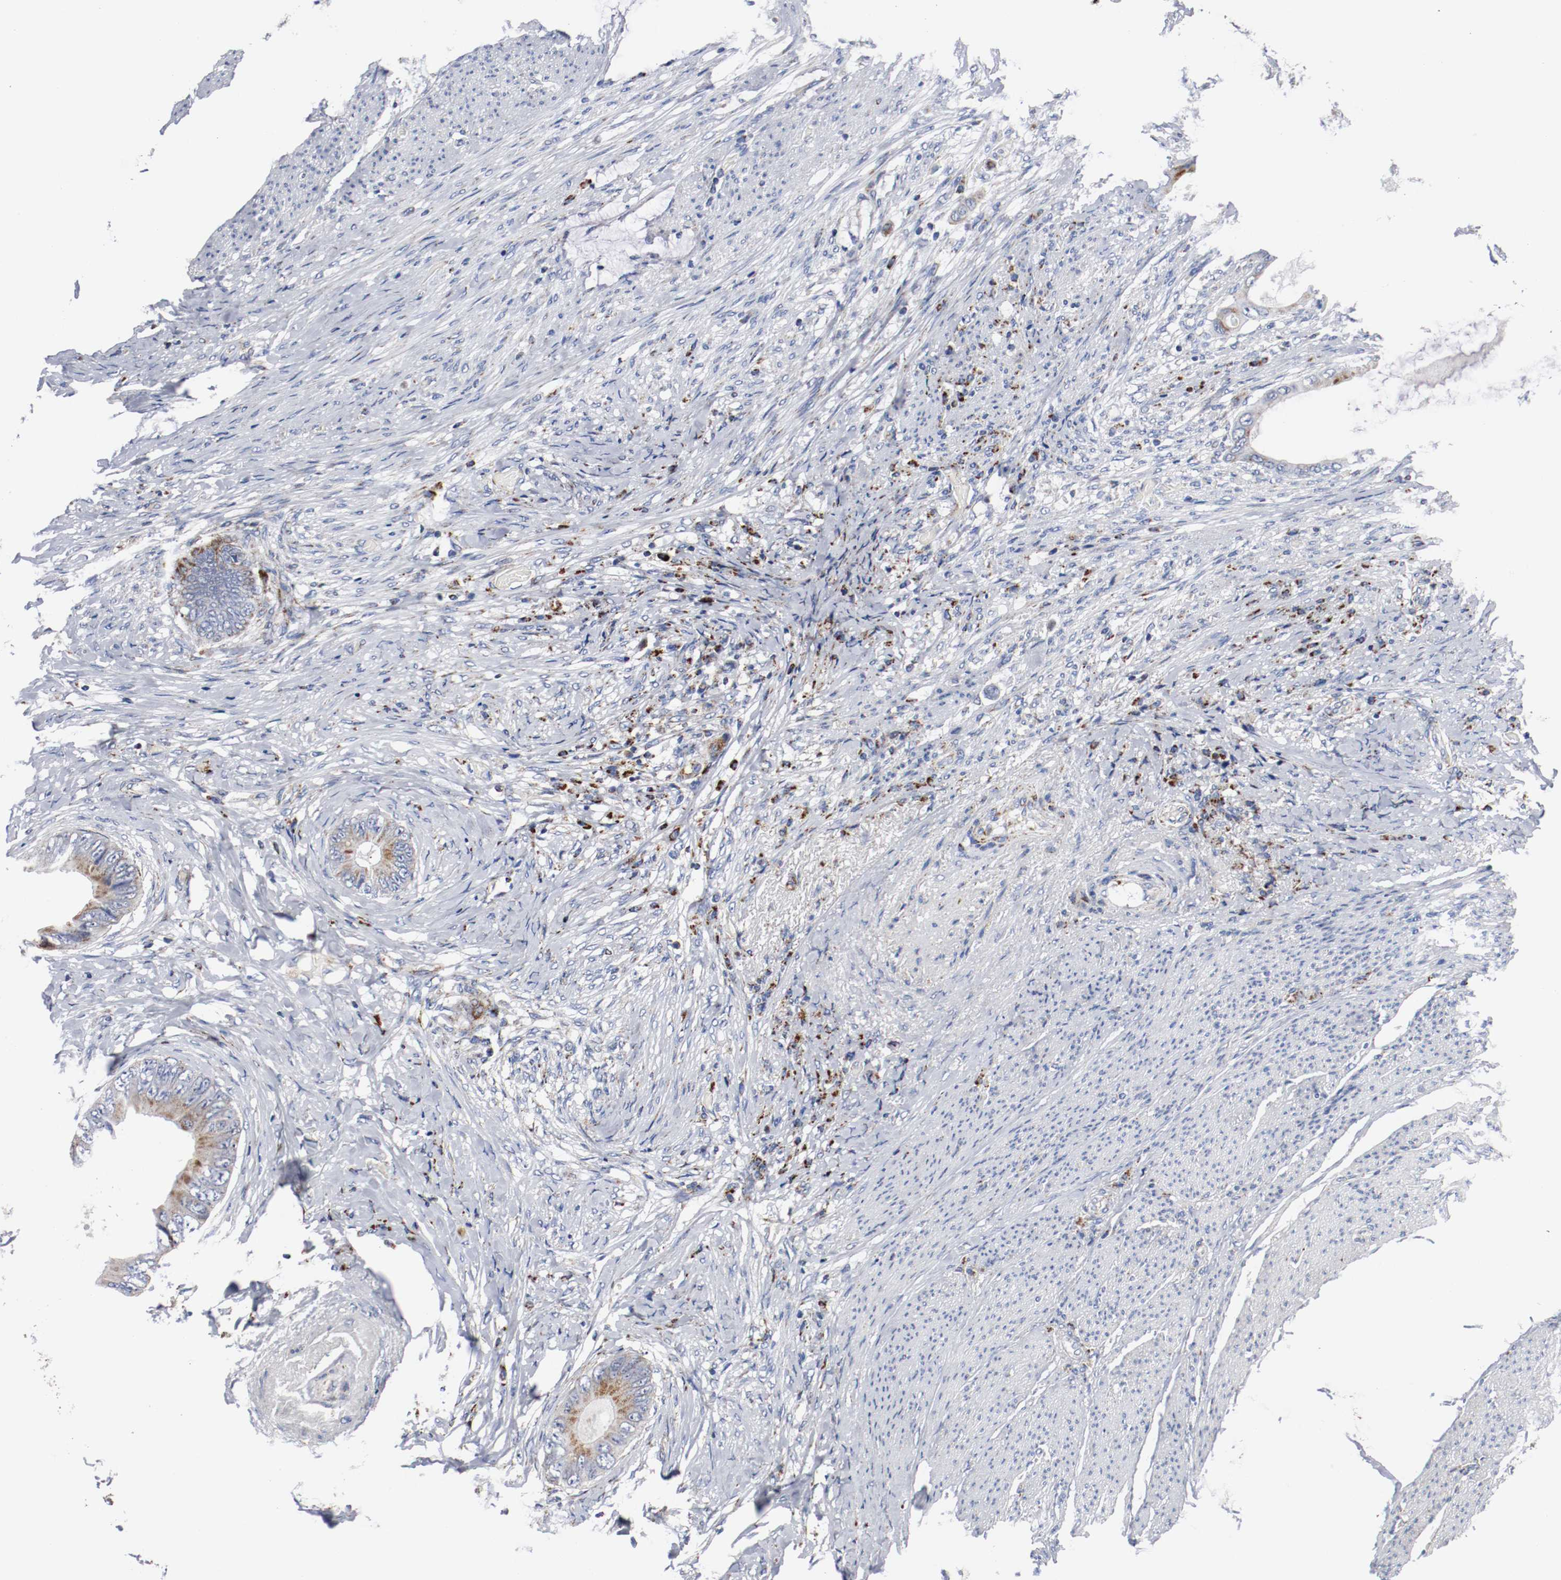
{"staining": {"intensity": "moderate", "quantity": ">75%", "location": "cytoplasmic/membranous"}, "tissue": "colorectal cancer", "cell_type": "Tumor cells", "image_type": "cancer", "snomed": [{"axis": "morphology", "description": "Normal tissue, NOS"}, {"axis": "morphology", "description": "Adenocarcinoma, NOS"}, {"axis": "topography", "description": "Rectum"}, {"axis": "topography", "description": "Peripheral nerve tissue"}], "caption": "Immunohistochemistry histopathology image of human colorectal cancer stained for a protein (brown), which displays medium levels of moderate cytoplasmic/membranous expression in about >75% of tumor cells.", "gene": "TUBD1", "patient": {"sex": "female", "age": 77}}